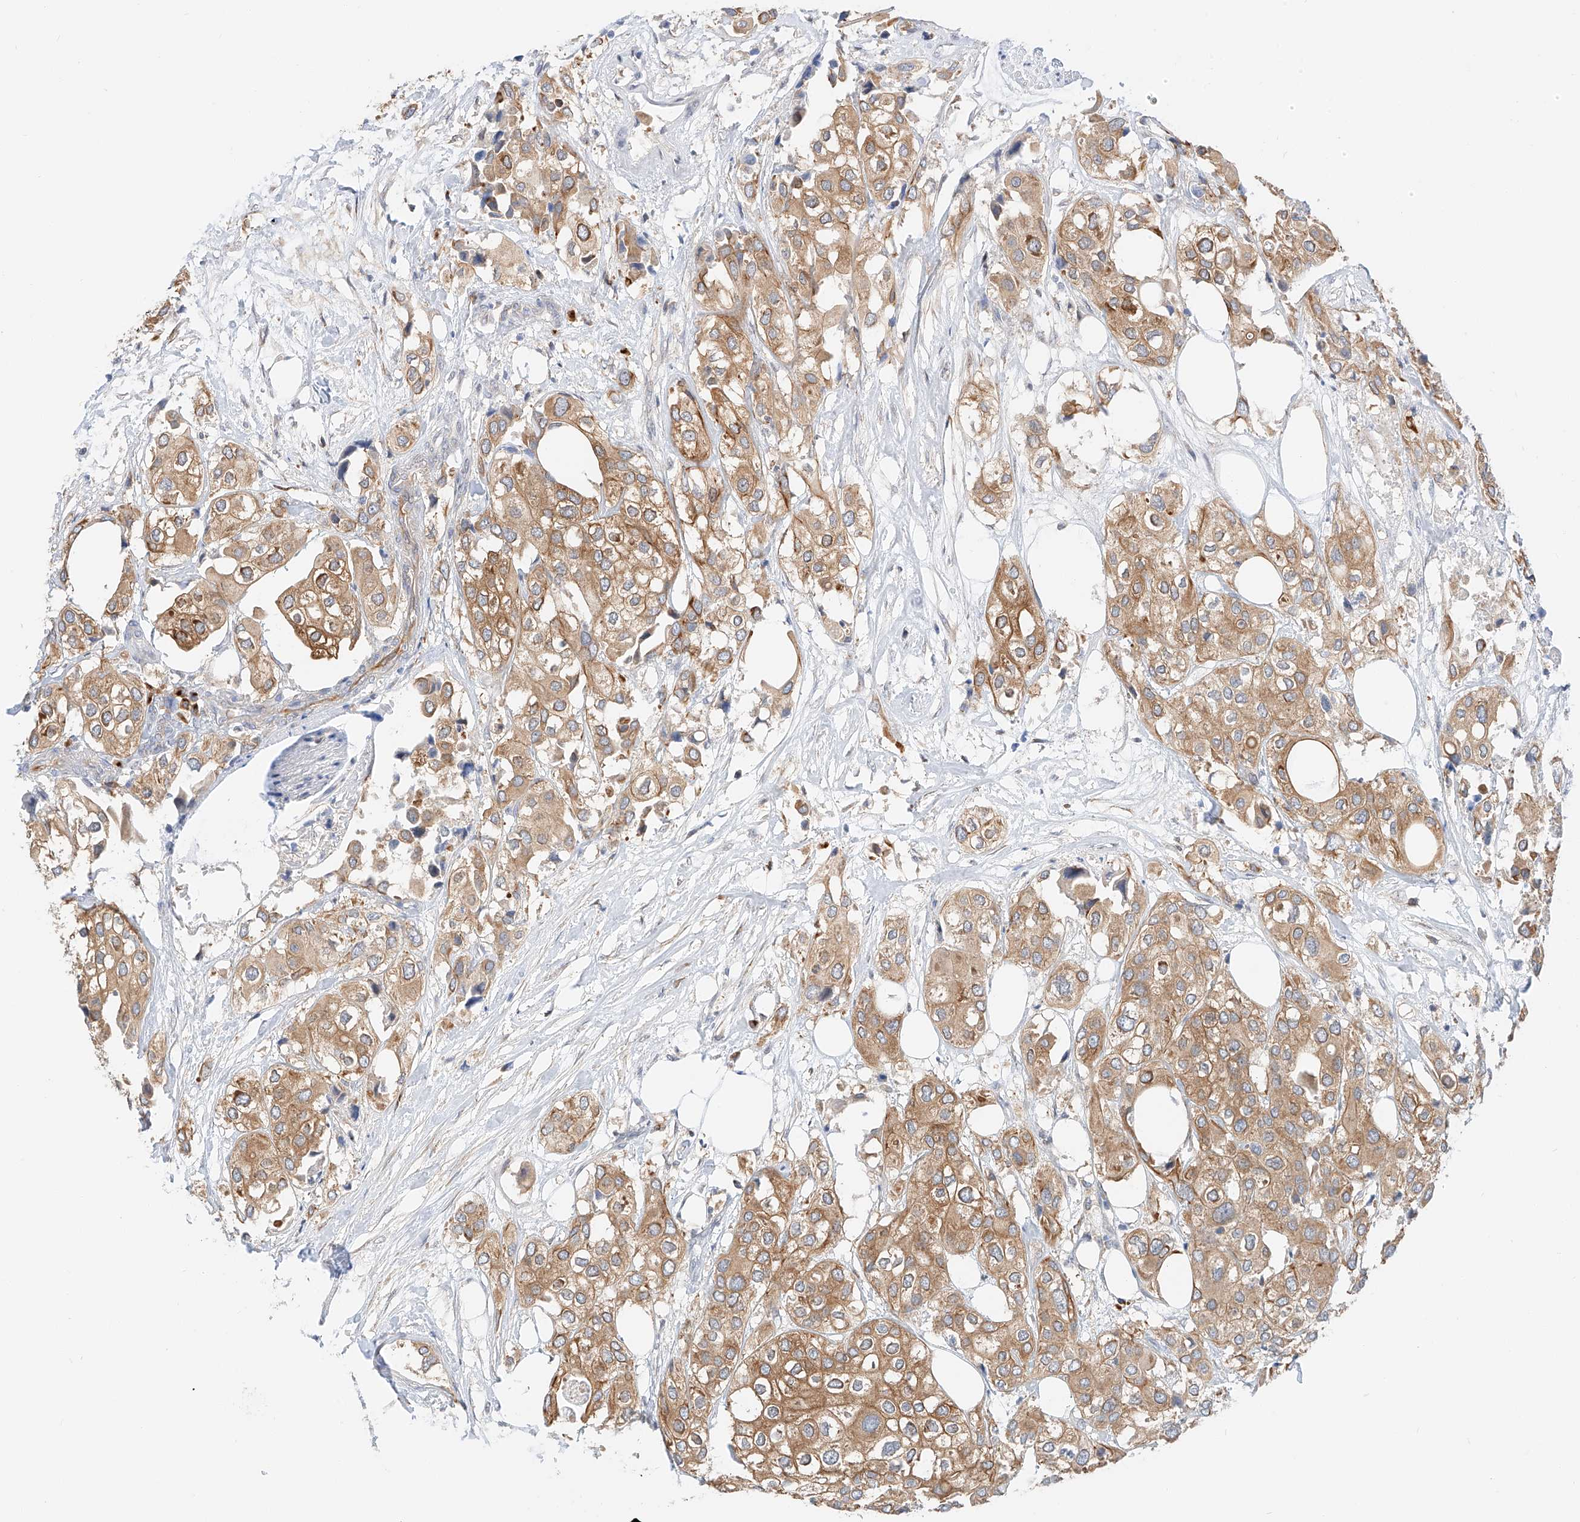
{"staining": {"intensity": "moderate", "quantity": ">75%", "location": "cytoplasmic/membranous"}, "tissue": "urothelial cancer", "cell_type": "Tumor cells", "image_type": "cancer", "snomed": [{"axis": "morphology", "description": "Urothelial carcinoma, High grade"}, {"axis": "topography", "description": "Urinary bladder"}], "caption": "Urothelial carcinoma (high-grade) stained with a brown dye shows moderate cytoplasmic/membranous positive positivity in approximately >75% of tumor cells.", "gene": "CARMIL1", "patient": {"sex": "male", "age": 64}}